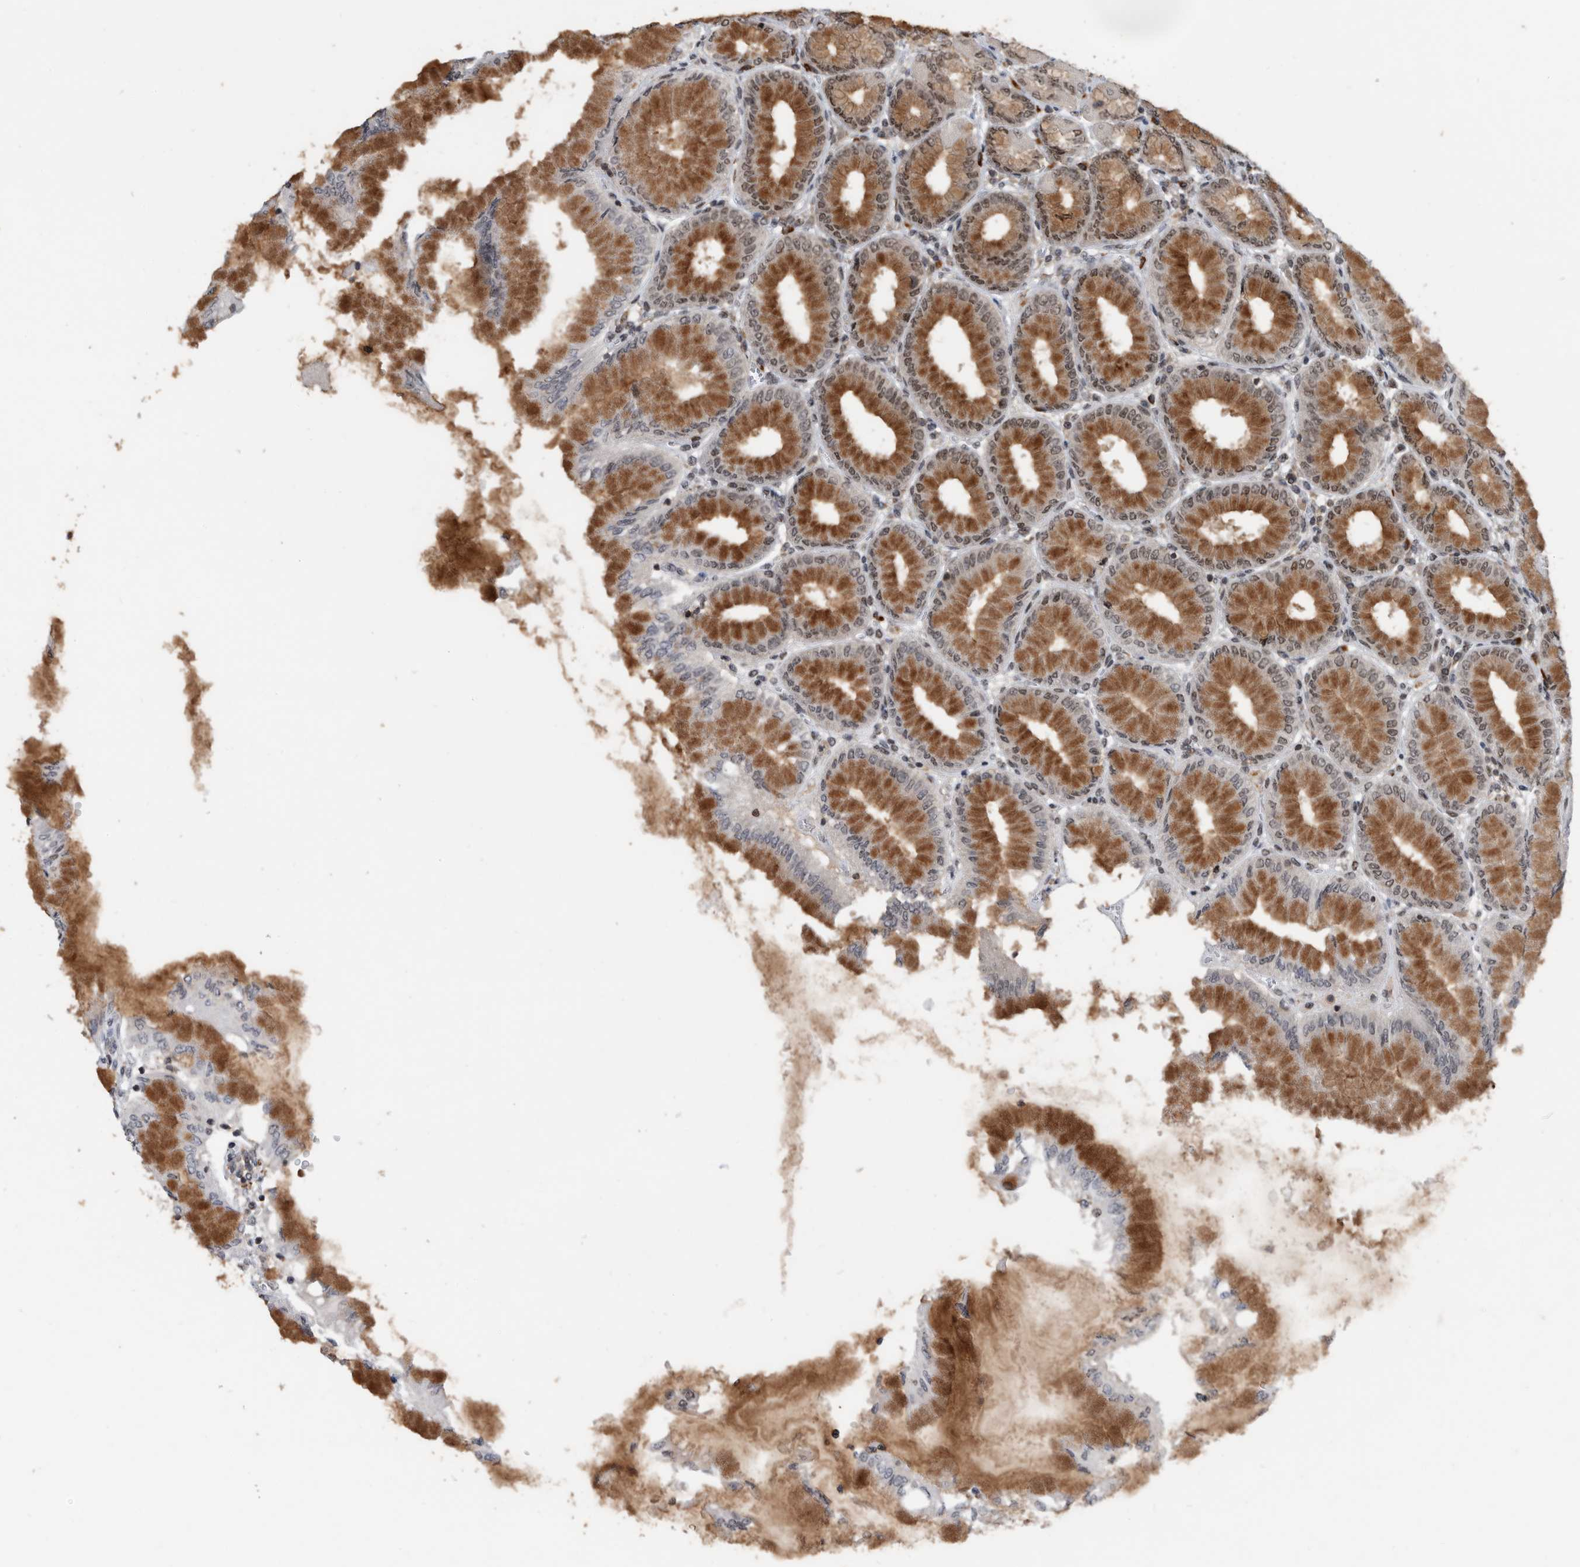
{"staining": {"intensity": "strong", "quantity": ">75%", "location": "cytoplasmic/membranous,nuclear"}, "tissue": "stomach", "cell_type": "Glandular cells", "image_type": "normal", "snomed": [{"axis": "morphology", "description": "Normal tissue, NOS"}, {"axis": "topography", "description": "Stomach, upper"}], "caption": "The photomicrograph demonstrates immunohistochemical staining of unremarkable stomach. There is strong cytoplasmic/membranous,nuclear expression is identified in about >75% of glandular cells. (brown staining indicates protein expression, while blue staining denotes nuclei).", "gene": "ZNF260", "patient": {"sex": "female", "age": 56}}